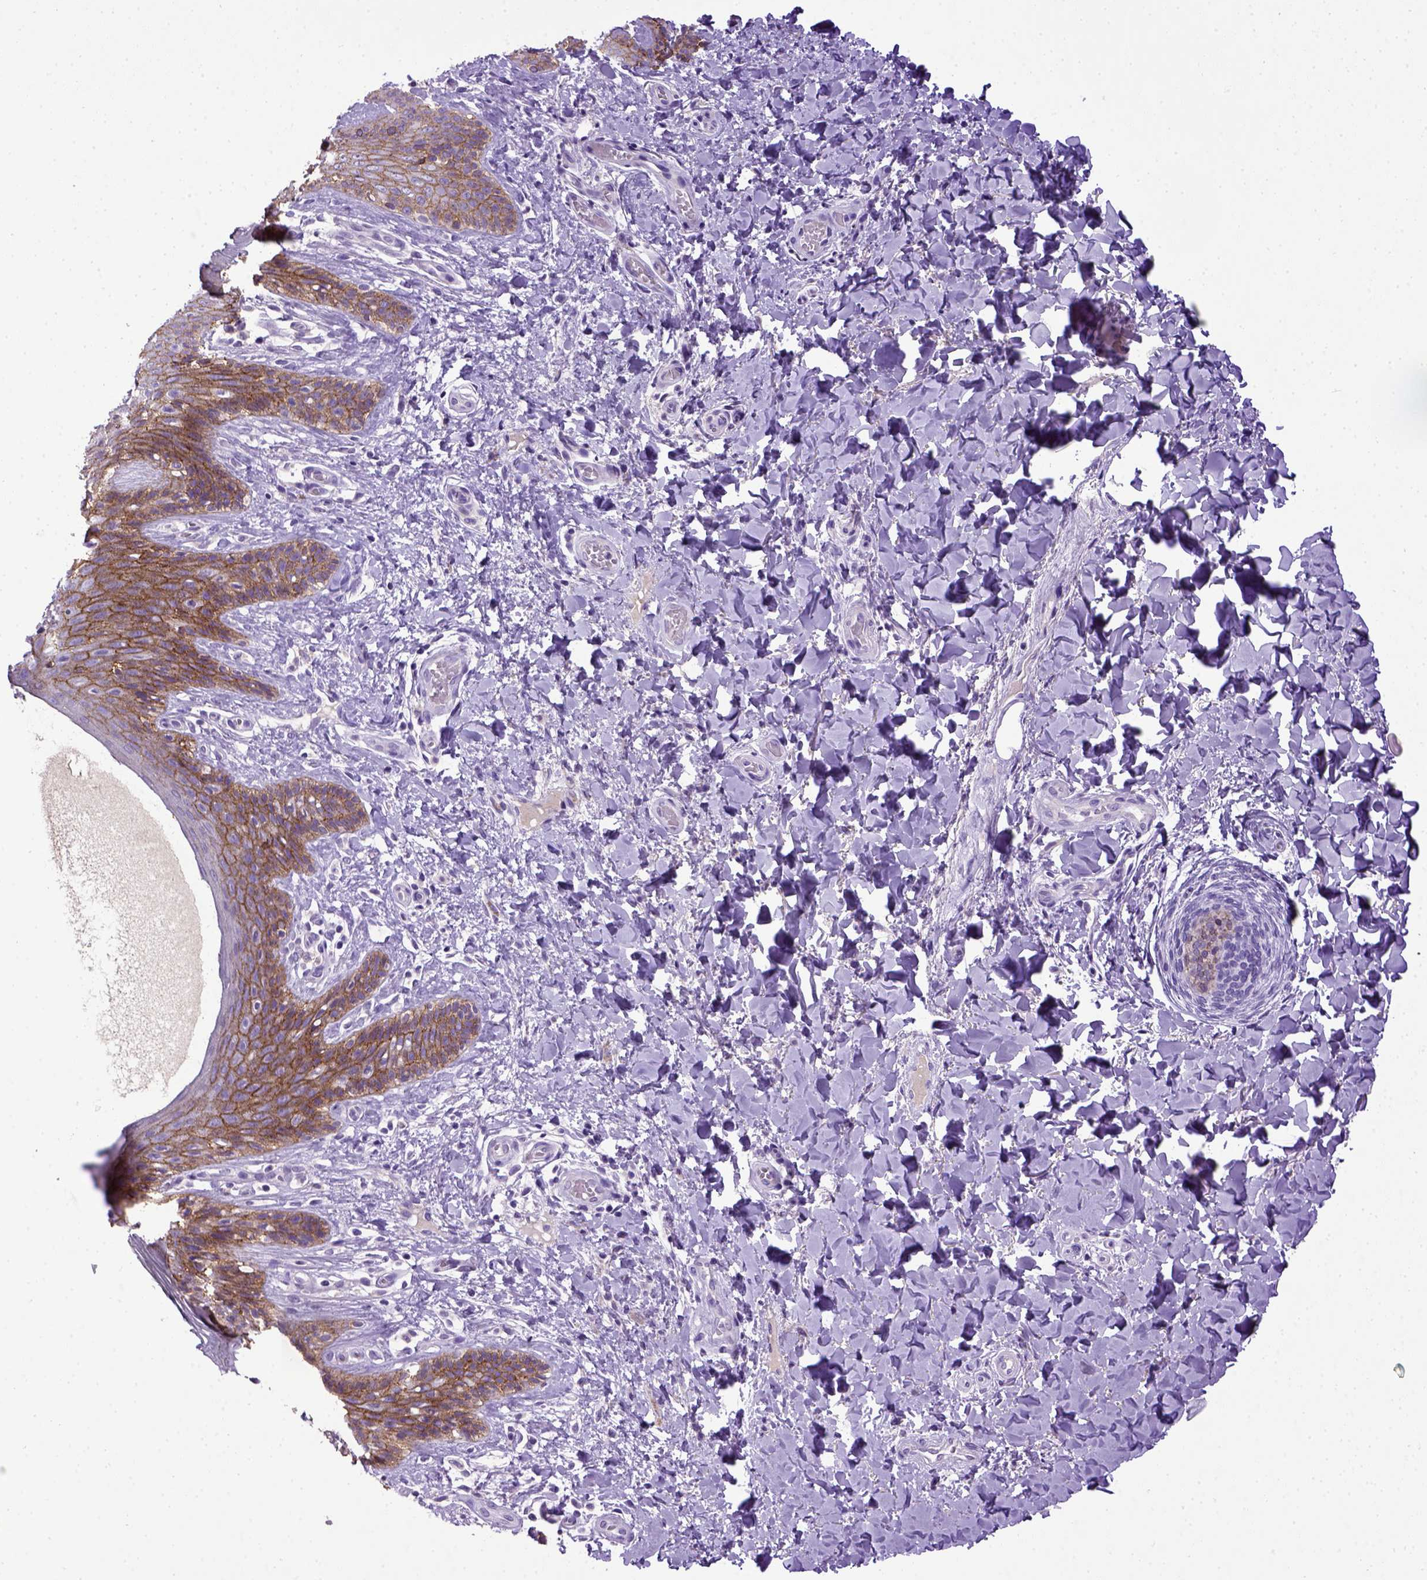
{"staining": {"intensity": "moderate", "quantity": ">75%", "location": "cytoplasmic/membranous"}, "tissue": "skin", "cell_type": "Epidermal cells", "image_type": "normal", "snomed": [{"axis": "morphology", "description": "Normal tissue, NOS"}, {"axis": "topography", "description": "Anal"}], "caption": "IHC of benign human skin shows medium levels of moderate cytoplasmic/membranous staining in approximately >75% of epidermal cells. Using DAB (brown) and hematoxylin (blue) stains, captured at high magnification using brightfield microscopy.", "gene": "CDH1", "patient": {"sex": "male", "age": 36}}